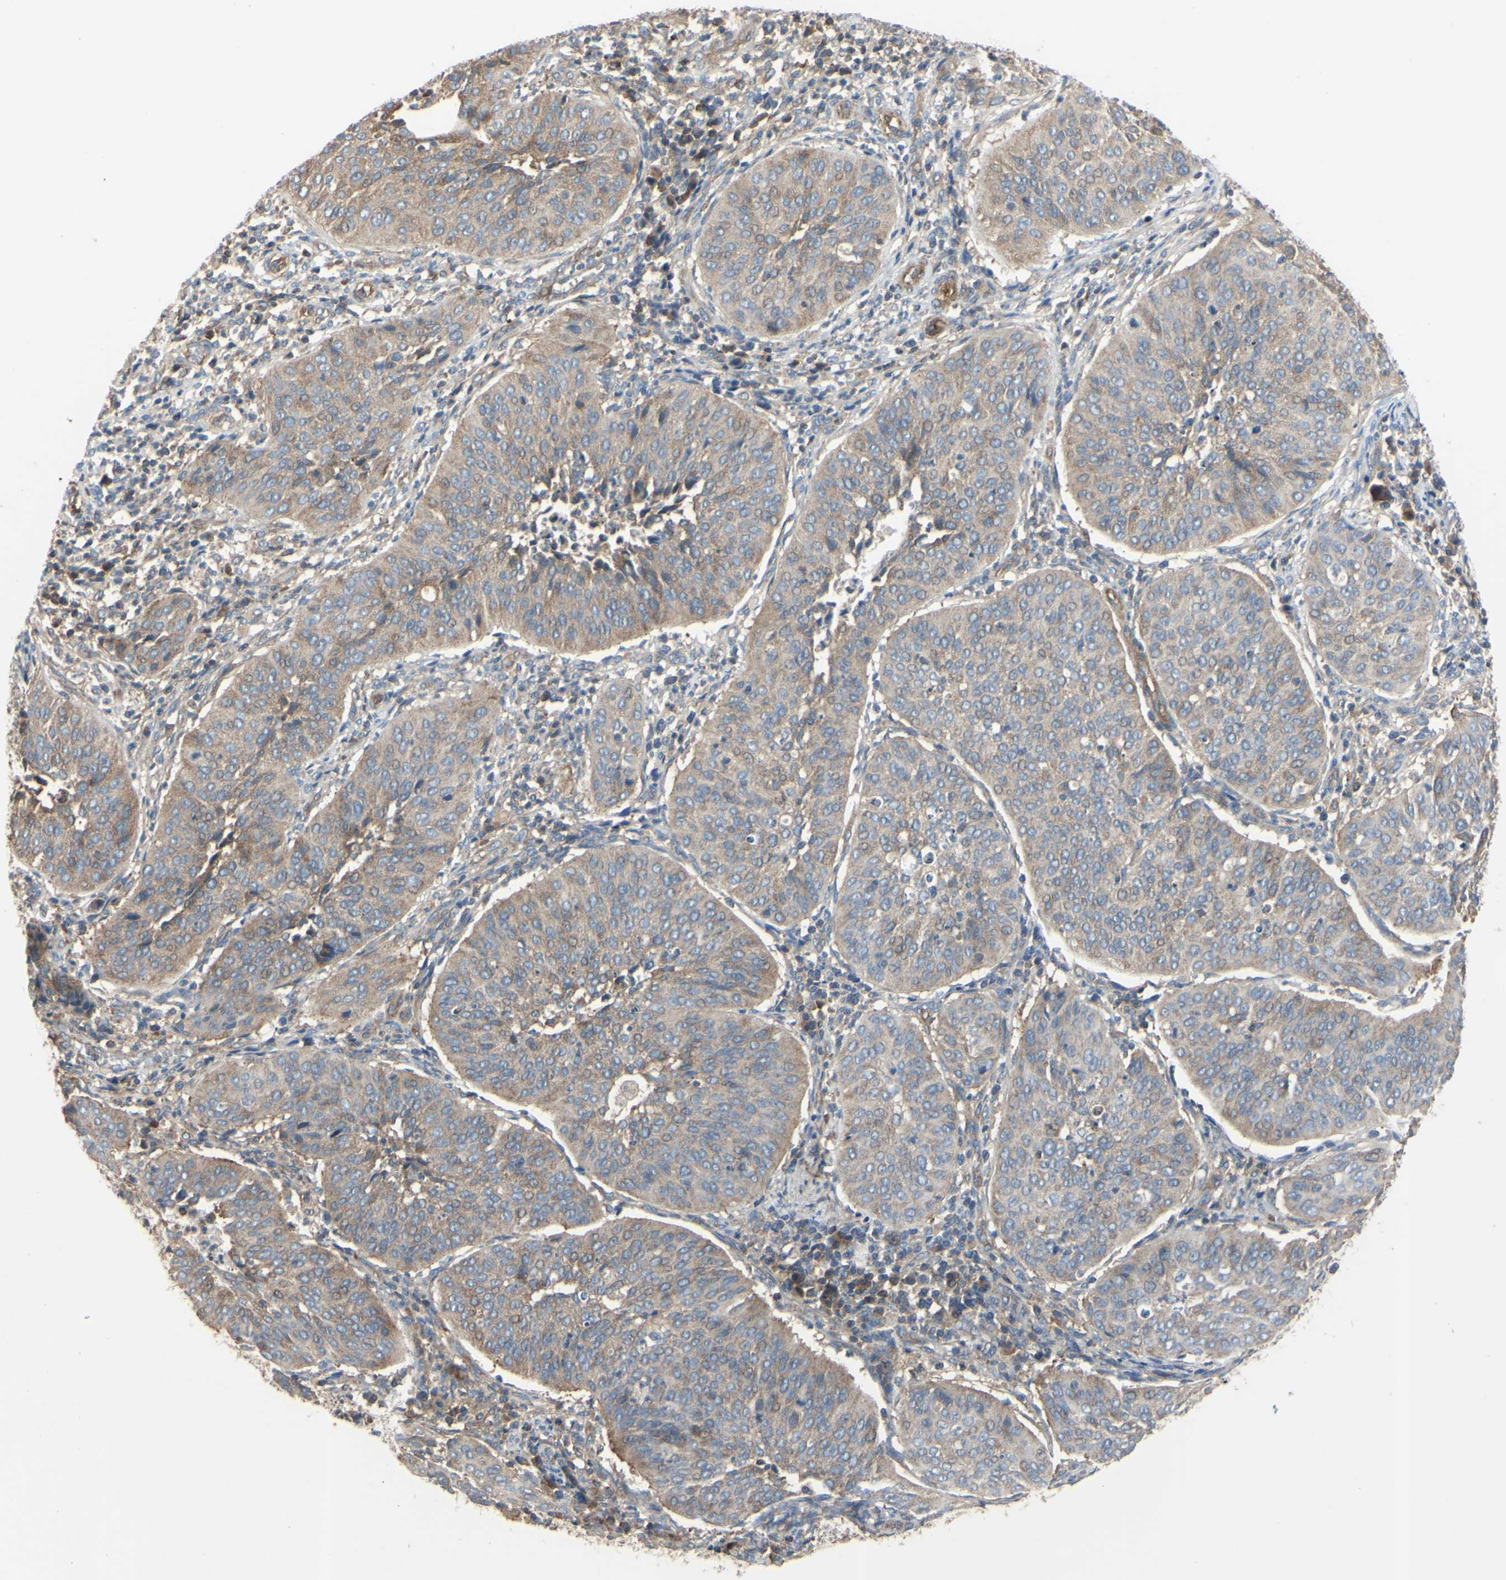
{"staining": {"intensity": "weak", "quantity": ">75%", "location": "cytoplasmic/membranous"}, "tissue": "cervical cancer", "cell_type": "Tumor cells", "image_type": "cancer", "snomed": [{"axis": "morphology", "description": "Normal tissue, NOS"}, {"axis": "morphology", "description": "Squamous cell carcinoma, NOS"}, {"axis": "topography", "description": "Cervix"}], "caption": "High-power microscopy captured an immunohistochemistry (IHC) photomicrograph of squamous cell carcinoma (cervical), revealing weak cytoplasmic/membranous staining in about >75% of tumor cells.", "gene": "BECN1", "patient": {"sex": "female", "age": 39}}